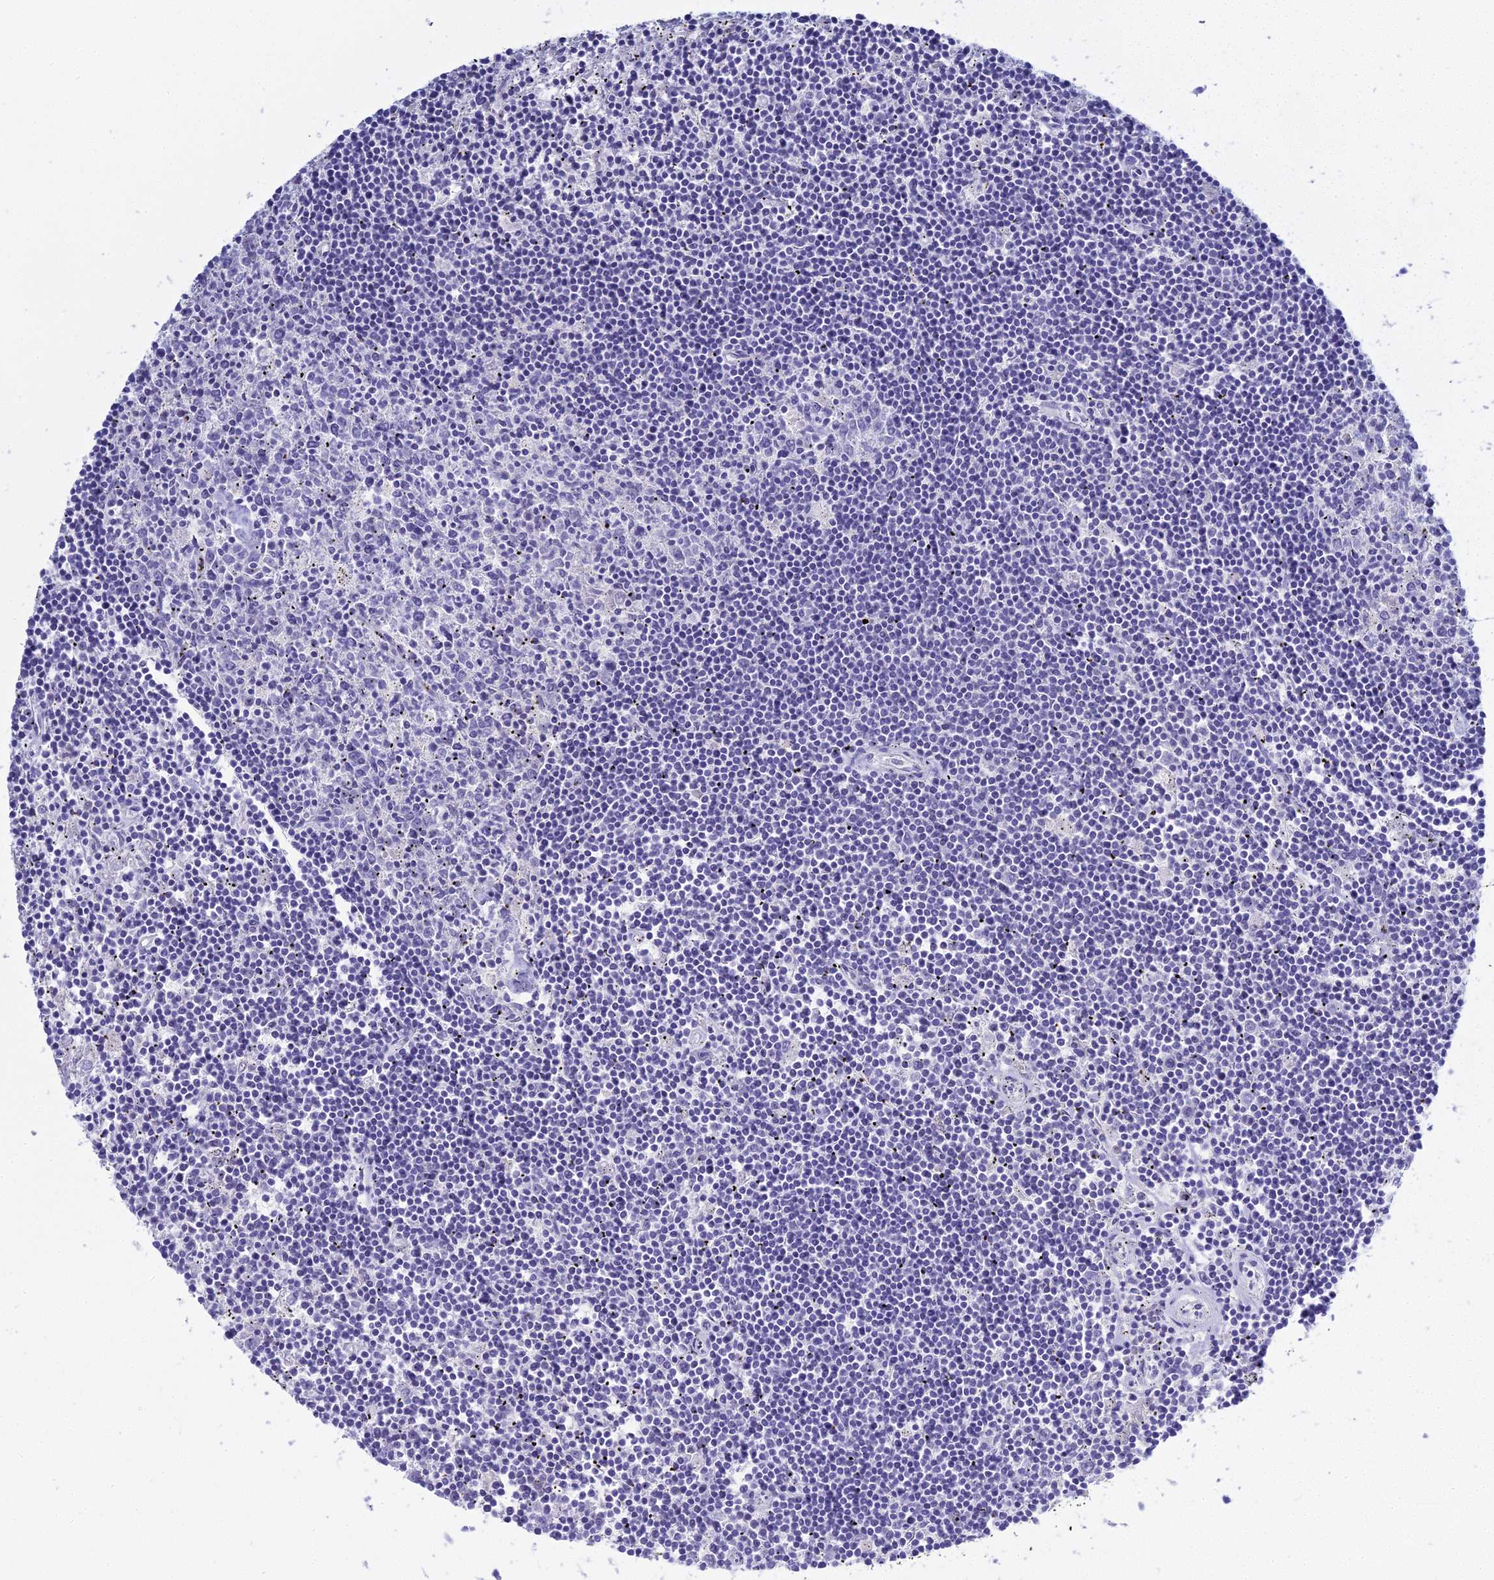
{"staining": {"intensity": "negative", "quantity": "none", "location": "none"}, "tissue": "lymphoma", "cell_type": "Tumor cells", "image_type": "cancer", "snomed": [{"axis": "morphology", "description": "Malignant lymphoma, non-Hodgkin's type, Low grade"}, {"axis": "topography", "description": "Spleen"}], "caption": "A histopathology image of malignant lymphoma, non-Hodgkin's type (low-grade) stained for a protein exhibits no brown staining in tumor cells.", "gene": "S100A7", "patient": {"sex": "male", "age": 76}}